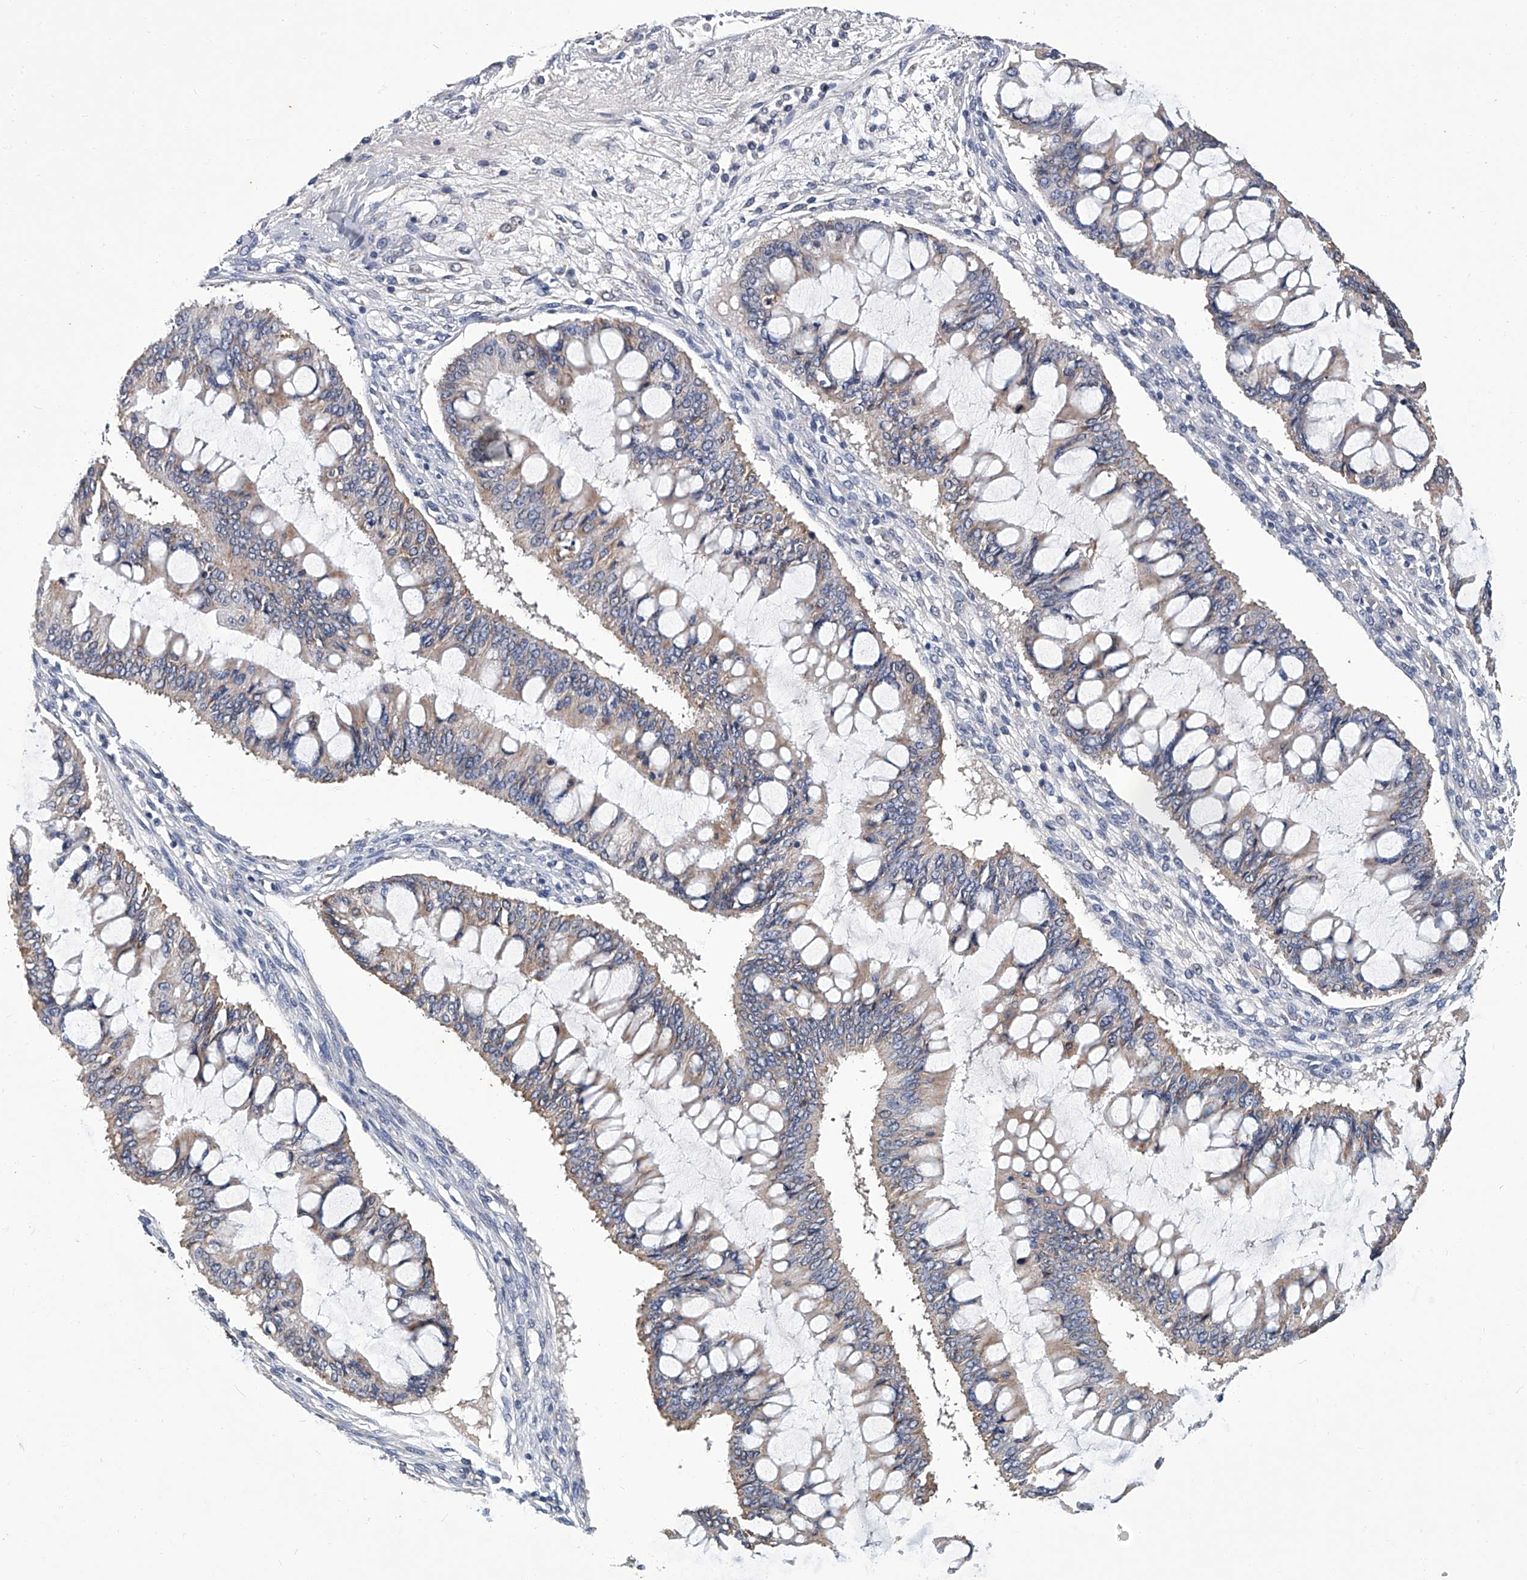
{"staining": {"intensity": "weak", "quantity": "25%-75%", "location": "cytoplasmic/membranous"}, "tissue": "ovarian cancer", "cell_type": "Tumor cells", "image_type": "cancer", "snomed": [{"axis": "morphology", "description": "Cystadenocarcinoma, mucinous, NOS"}, {"axis": "topography", "description": "Ovary"}], "caption": "Human mucinous cystadenocarcinoma (ovarian) stained with a protein marker displays weak staining in tumor cells.", "gene": "OAT", "patient": {"sex": "female", "age": 73}}